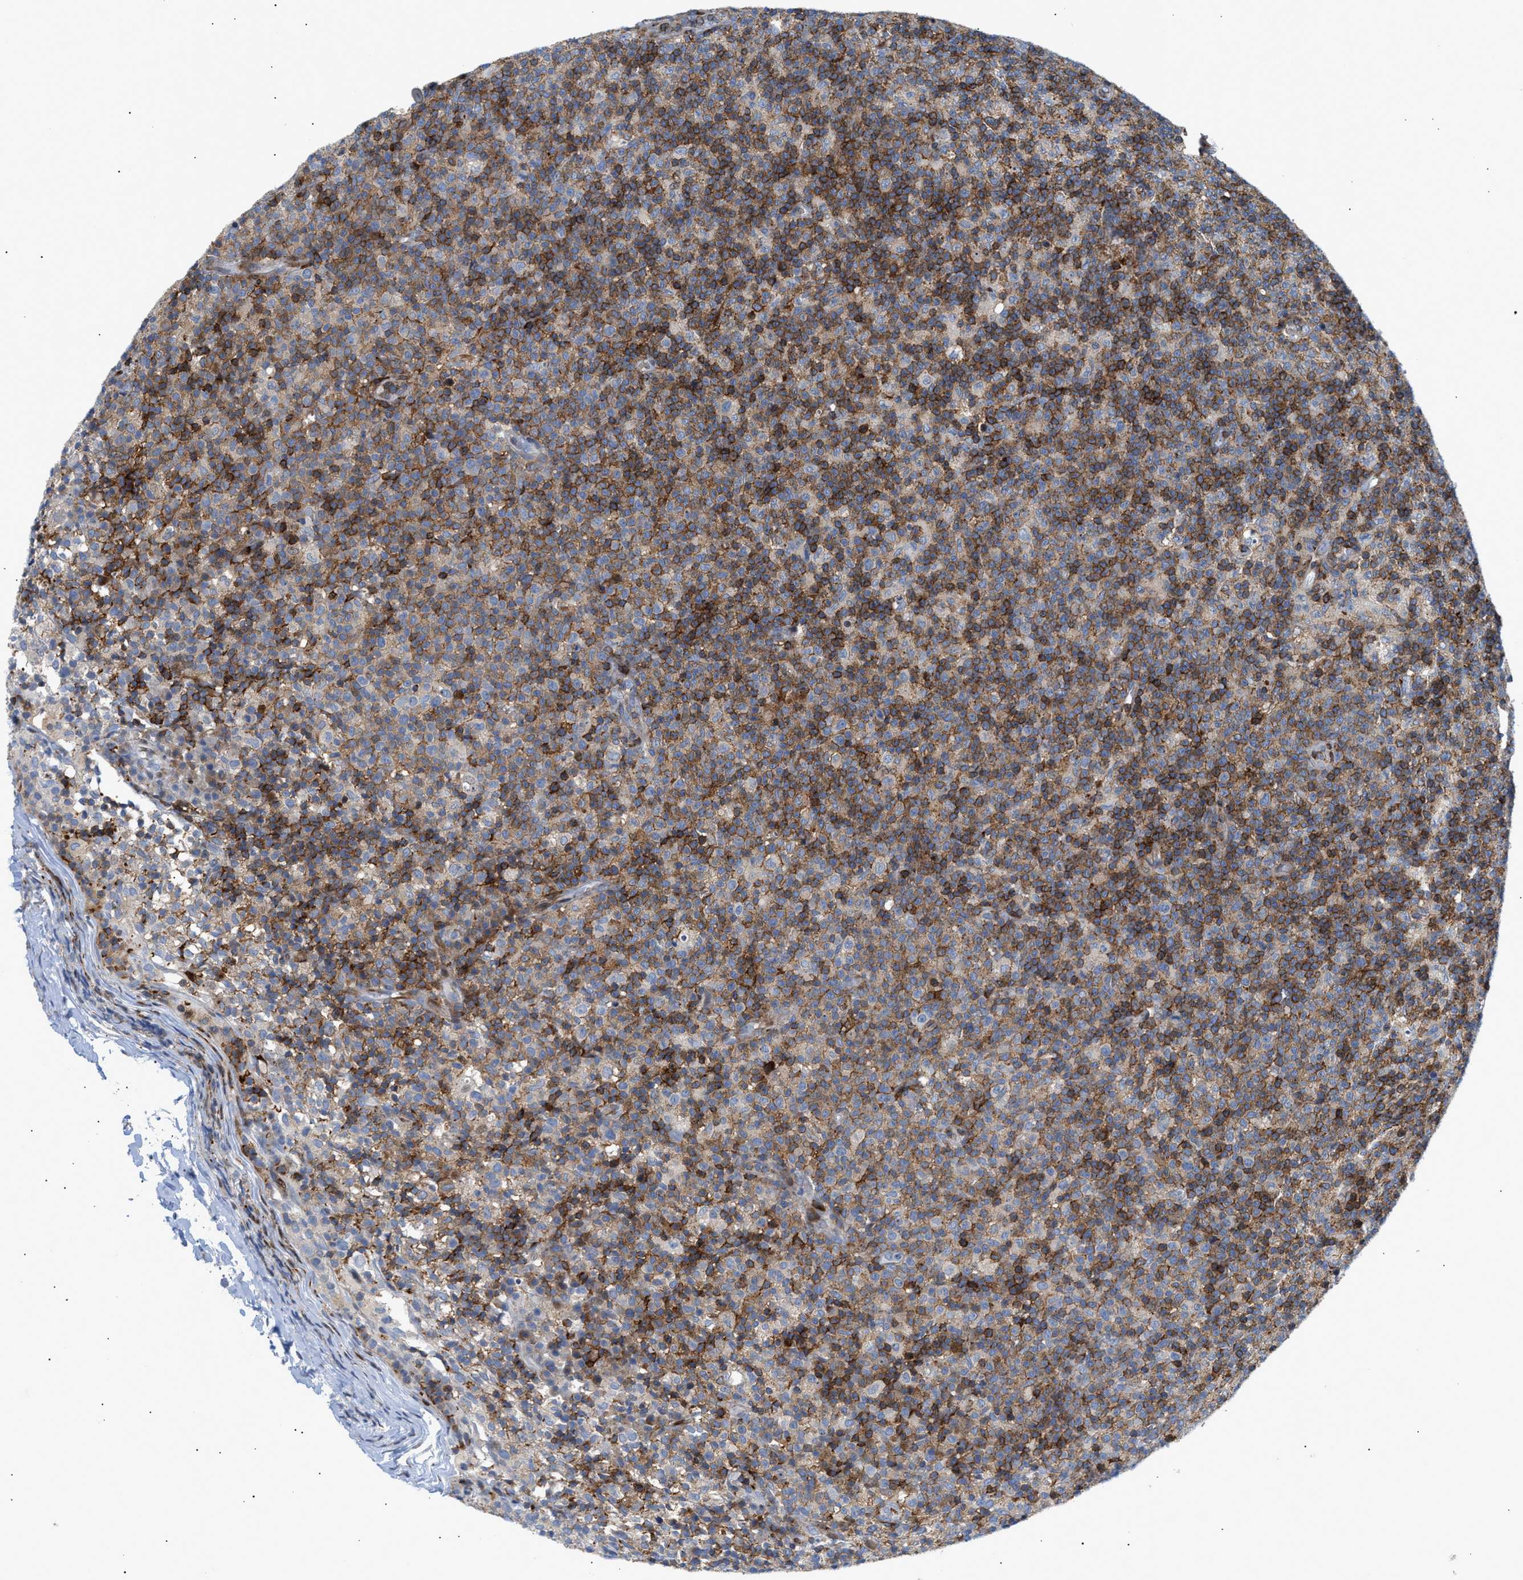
{"staining": {"intensity": "moderate", "quantity": ">75%", "location": "cytoplasmic/membranous"}, "tissue": "lymph node", "cell_type": "Germinal center cells", "image_type": "normal", "snomed": [{"axis": "morphology", "description": "Normal tissue, NOS"}, {"axis": "morphology", "description": "Inflammation, NOS"}, {"axis": "topography", "description": "Lymph node"}], "caption": "The image exhibits staining of benign lymph node, revealing moderate cytoplasmic/membranous protein positivity (brown color) within germinal center cells.", "gene": "ATP9A", "patient": {"sex": "male", "age": 55}}